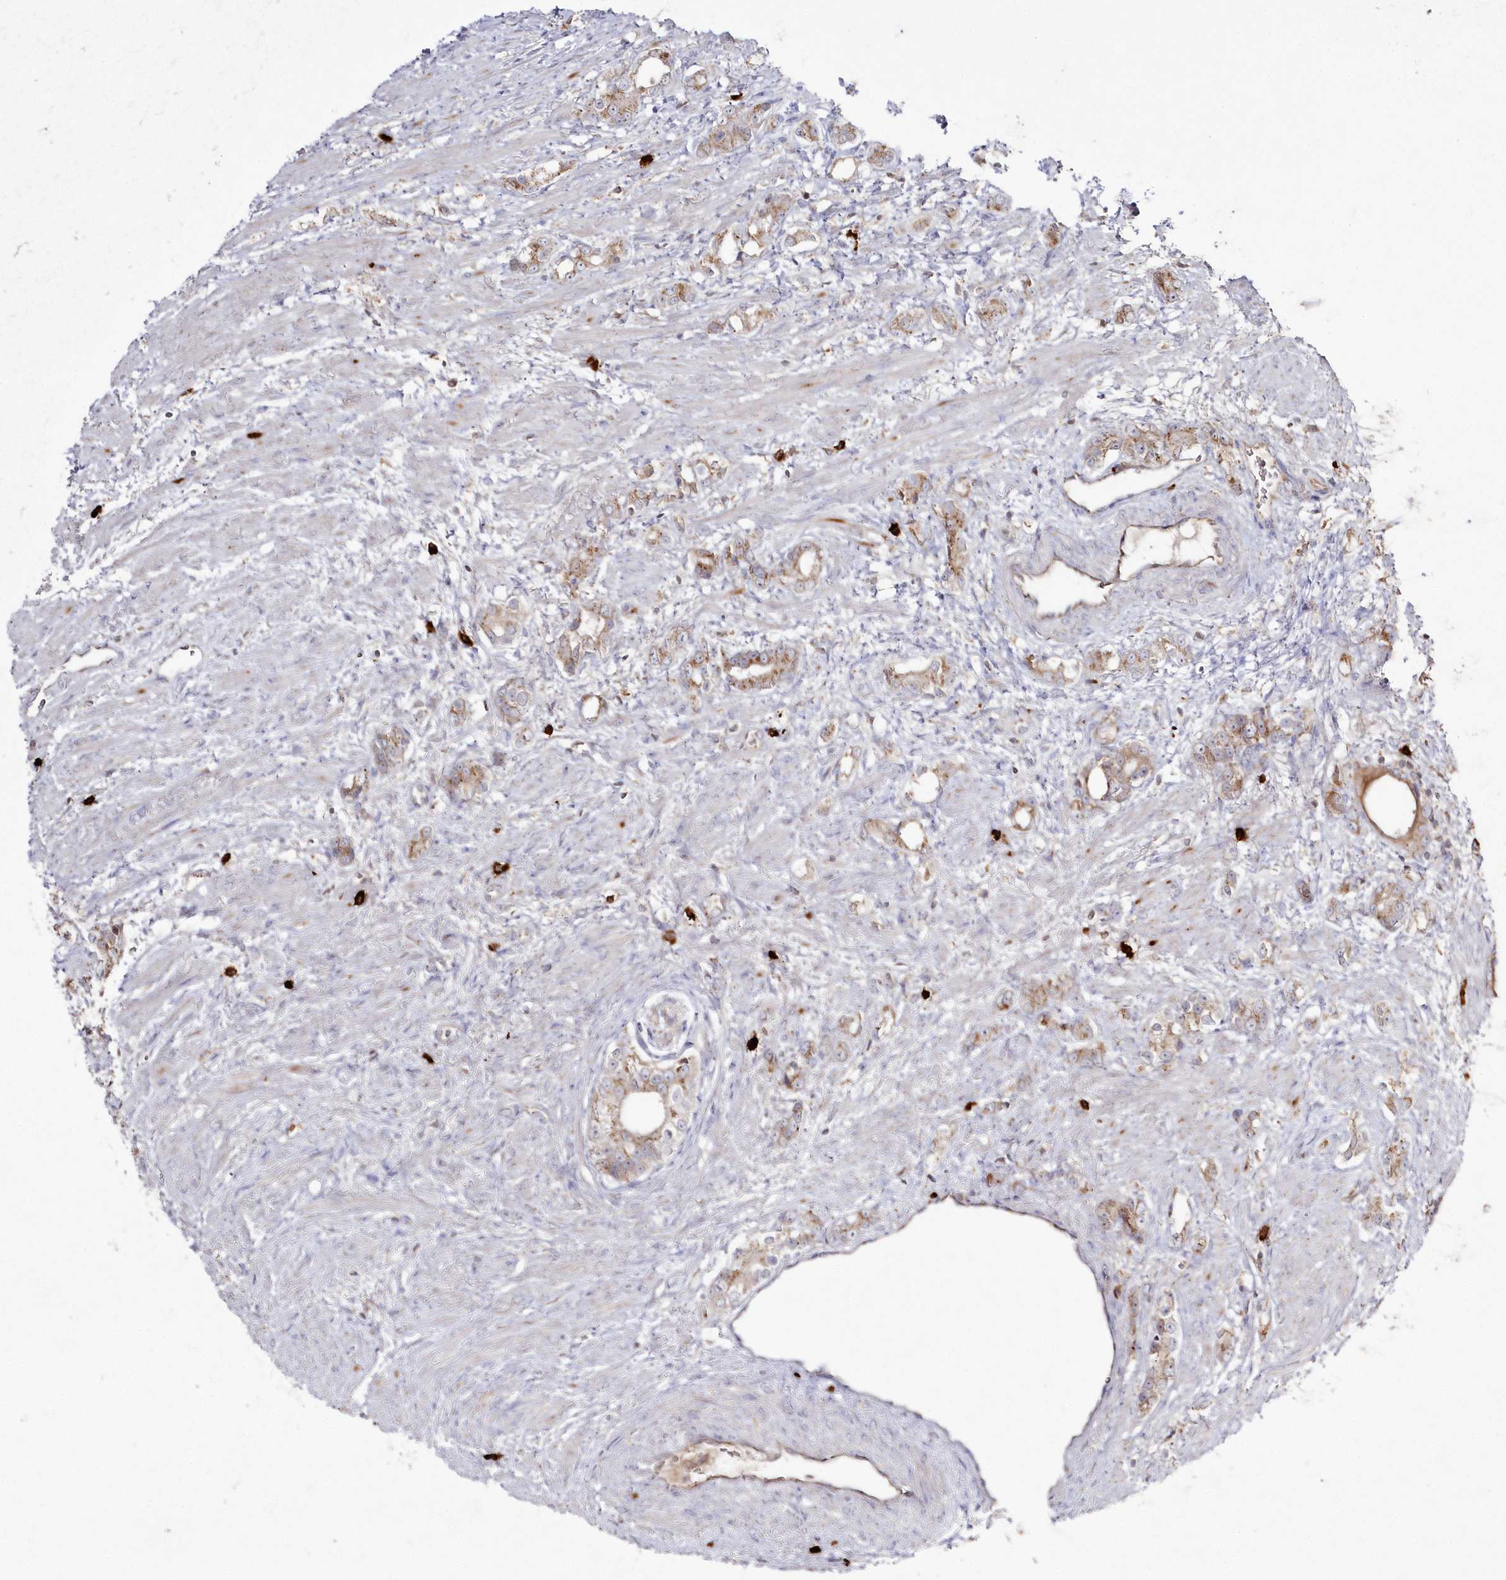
{"staining": {"intensity": "moderate", "quantity": "25%-75%", "location": "cytoplasmic/membranous"}, "tissue": "prostate cancer", "cell_type": "Tumor cells", "image_type": "cancer", "snomed": [{"axis": "morphology", "description": "Adenocarcinoma, High grade"}, {"axis": "topography", "description": "Prostate"}], "caption": "A medium amount of moderate cytoplasmic/membranous staining is identified in approximately 25%-75% of tumor cells in prostate cancer tissue. The protein of interest is shown in brown color, while the nuclei are stained blue.", "gene": "ARSB", "patient": {"sex": "male", "age": 63}}